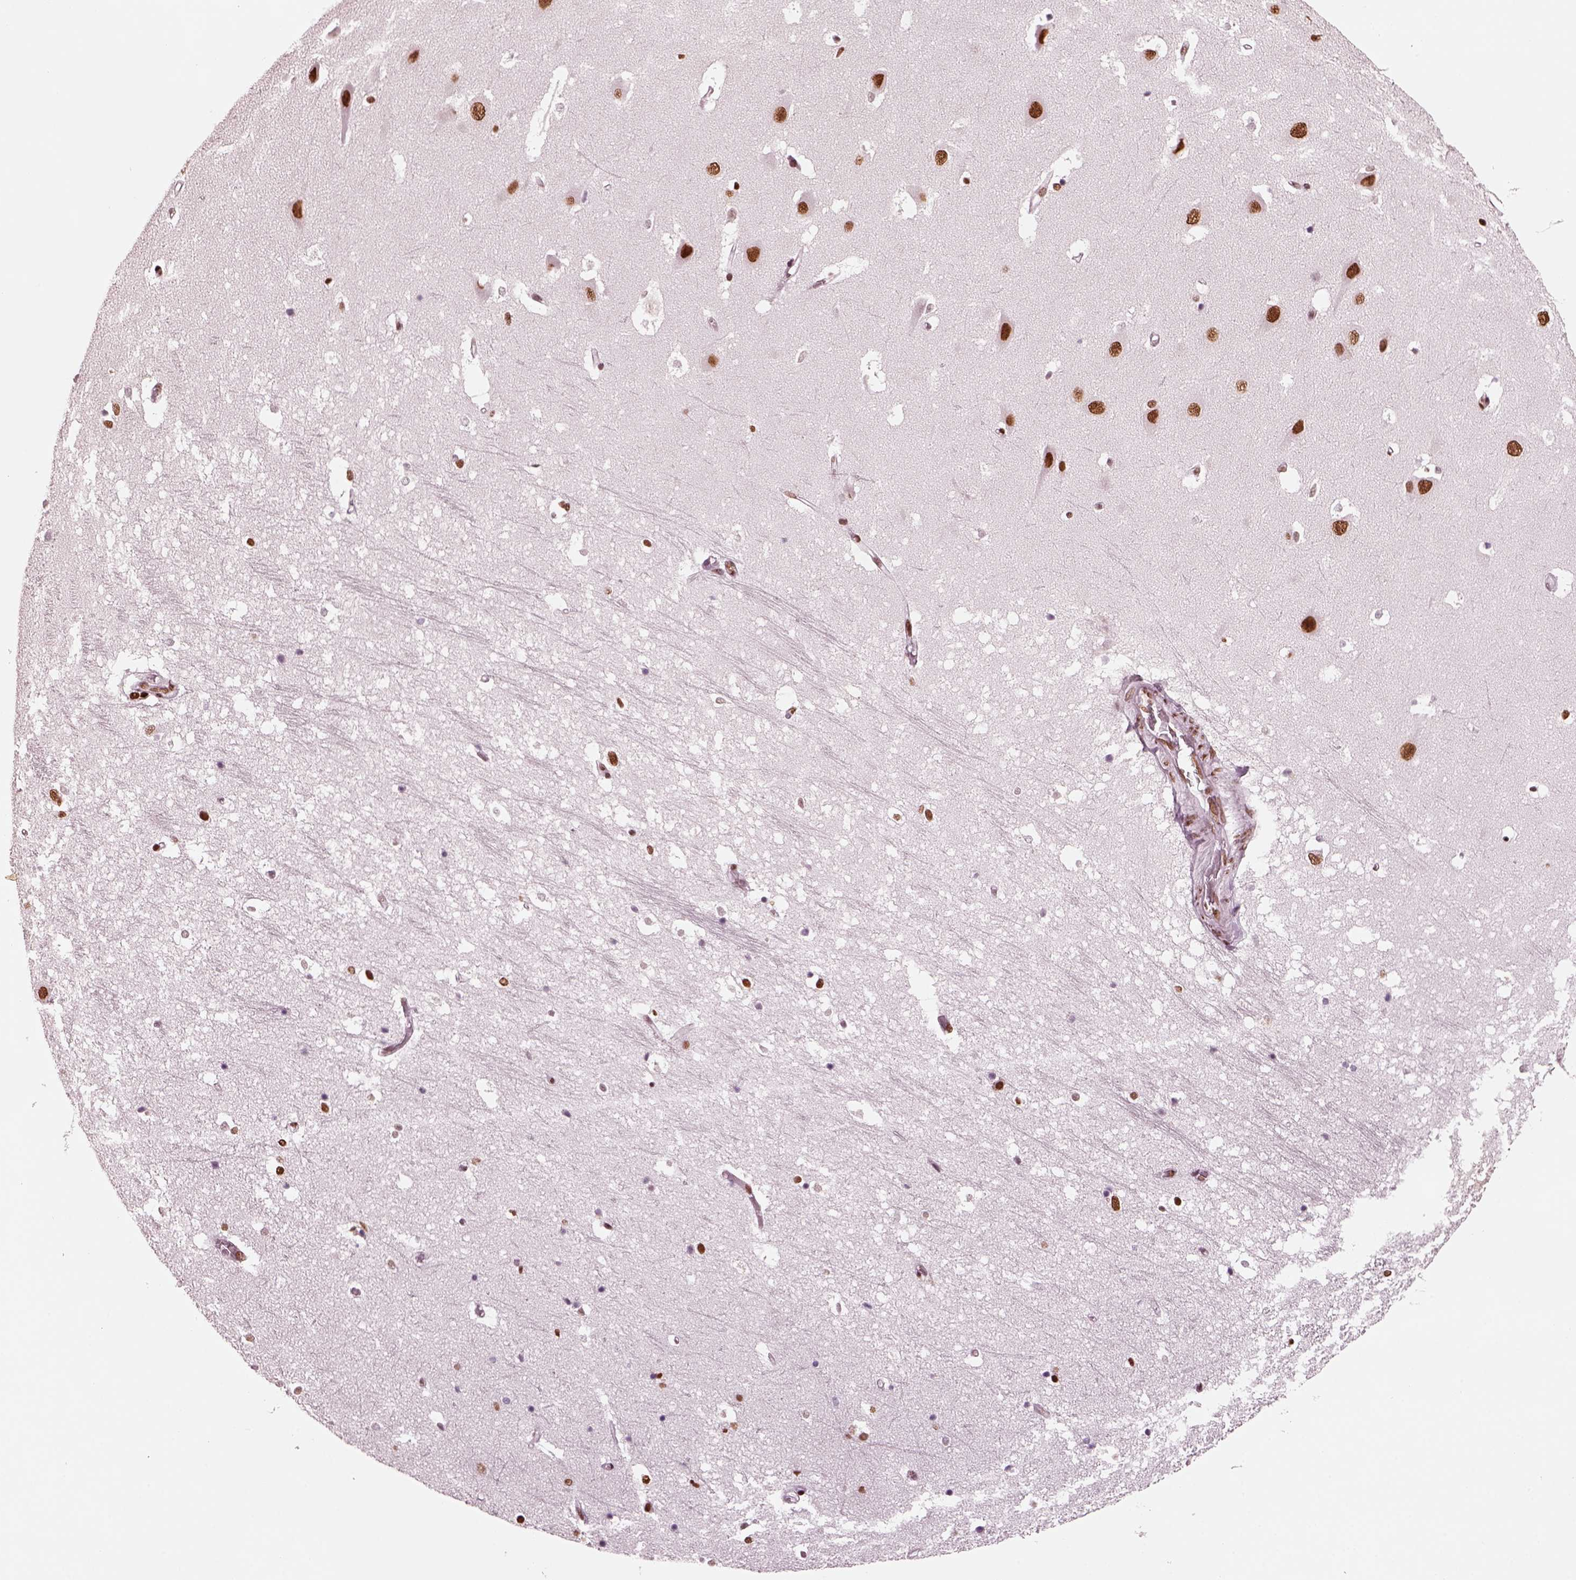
{"staining": {"intensity": "strong", "quantity": ">75%", "location": "nuclear"}, "tissue": "hippocampus", "cell_type": "Glial cells", "image_type": "normal", "snomed": [{"axis": "morphology", "description": "Normal tissue, NOS"}, {"axis": "topography", "description": "Hippocampus"}], "caption": "Immunohistochemistry micrograph of normal hippocampus: hippocampus stained using immunohistochemistry displays high levels of strong protein expression localized specifically in the nuclear of glial cells, appearing as a nuclear brown color.", "gene": "CBFA2T3", "patient": {"sex": "male", "age": 44}}